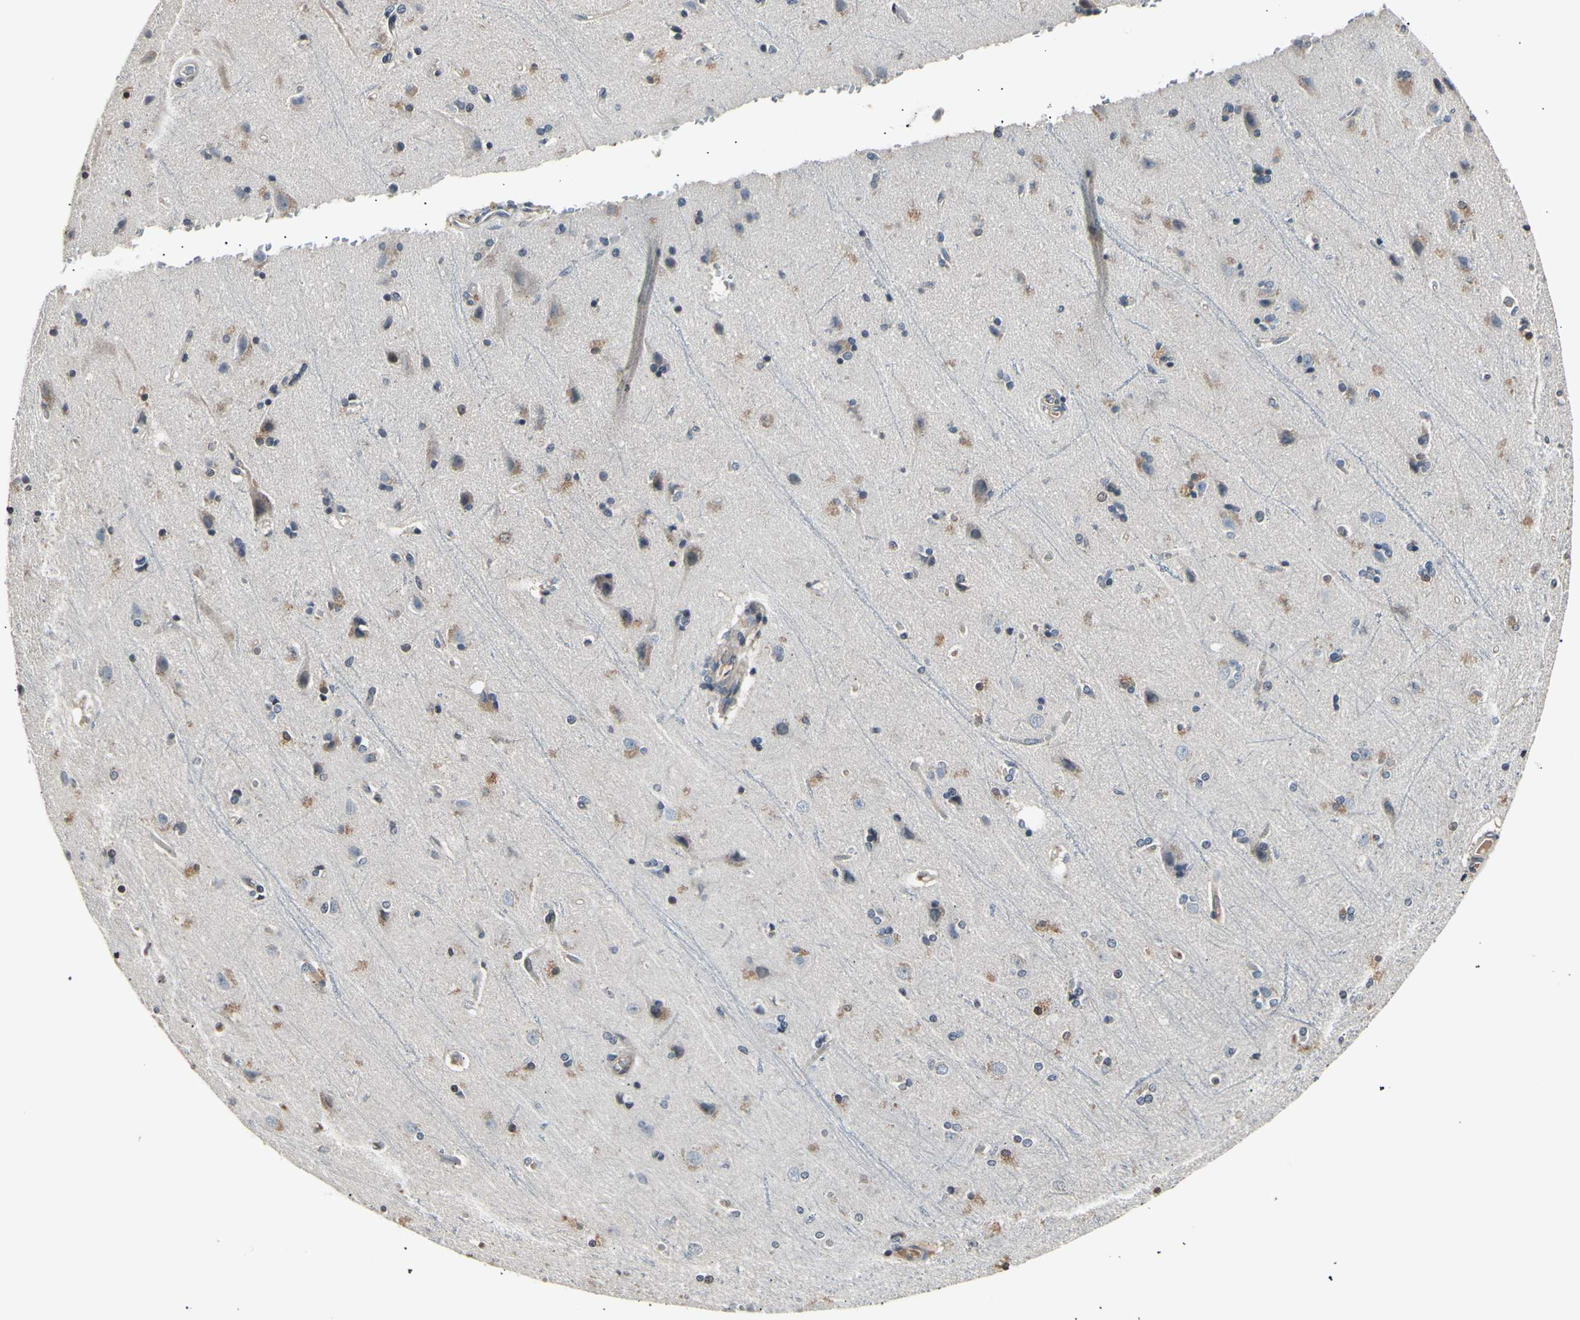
{"staining": {"intensity": "negative", "quantity": "none", "location": "none"}, "tissue": "cerebral cortex", "cell_type": "Endothelial cells", "image_type": "normal", "snomed": [{"axis": "morphology", "description": "Normal tissue, NOS"}, {"axis": "topography", "description": "Cerebral cortex"}], "caption": "Image shows no significant protein staining in endothelial cells of unremarkable cerebral cortex. (DAB (3,3'-diaminobenzidine) immunohistochemistry, high magnification).", "gene": "AK1", "patient": {"sex": "female", "age": 54}}